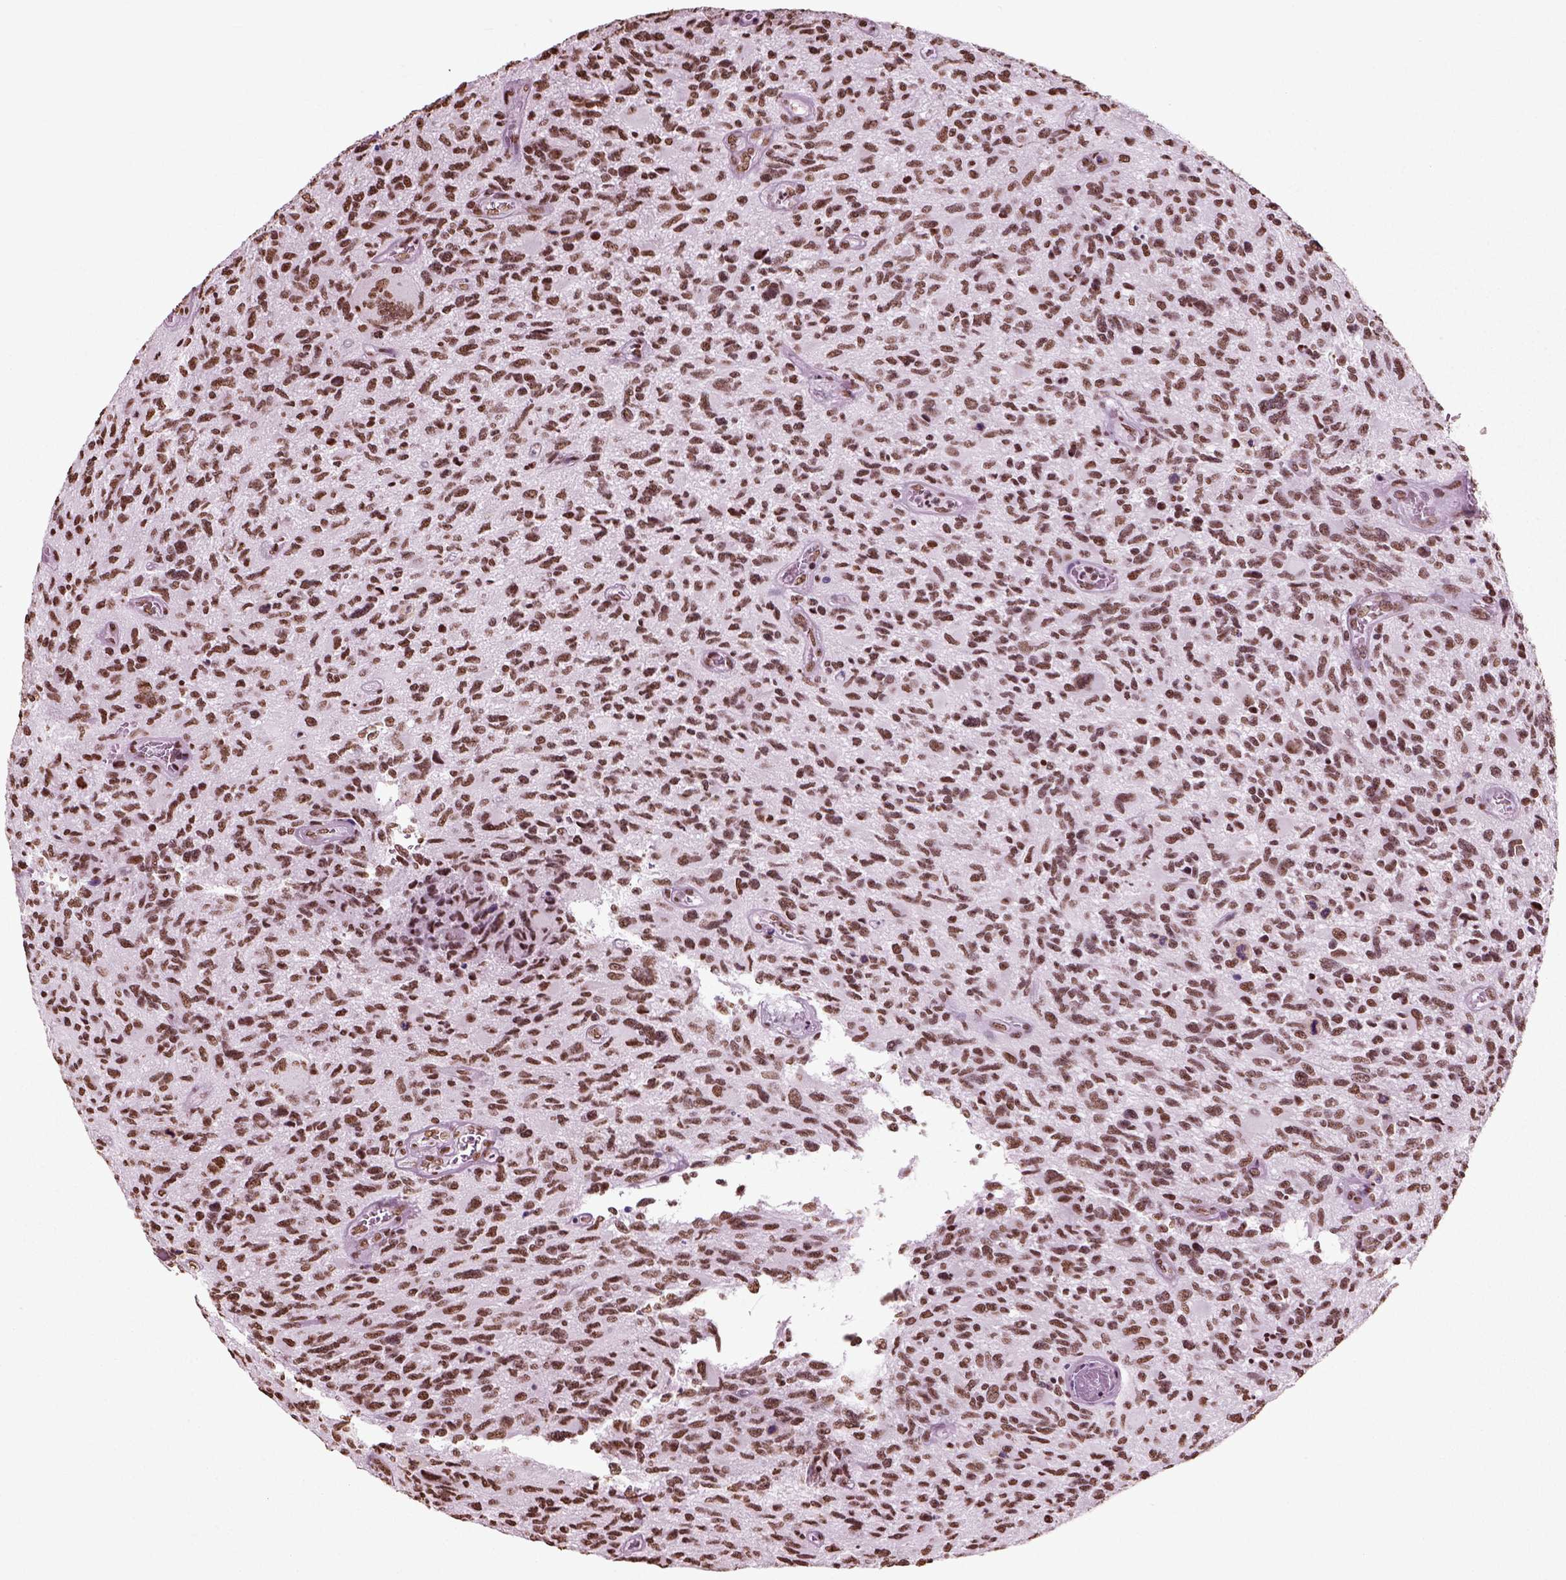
{"staining": {"intensity": "strong", "quantity": ">75%", "location": "nuclear"}, "tissue": "glioma", "cell_type": "Tumor cells", "image_type": "cancer", "snomed": [{"axis": "morphology", "description": "Glioma, malignant, NOS"}, {"axis": "morphology", "description": "Glioma, malignant, High grade"}, {"axis": "topography", "description": "Brain"}], "caption": "Immunohistochemical staining of glioma demonstrates high levels of strong nuclear protein positivity in approximately >75% of tumor cells.", "gene": "POLR1H", "patient": {"sex": "female", "age": 71}}